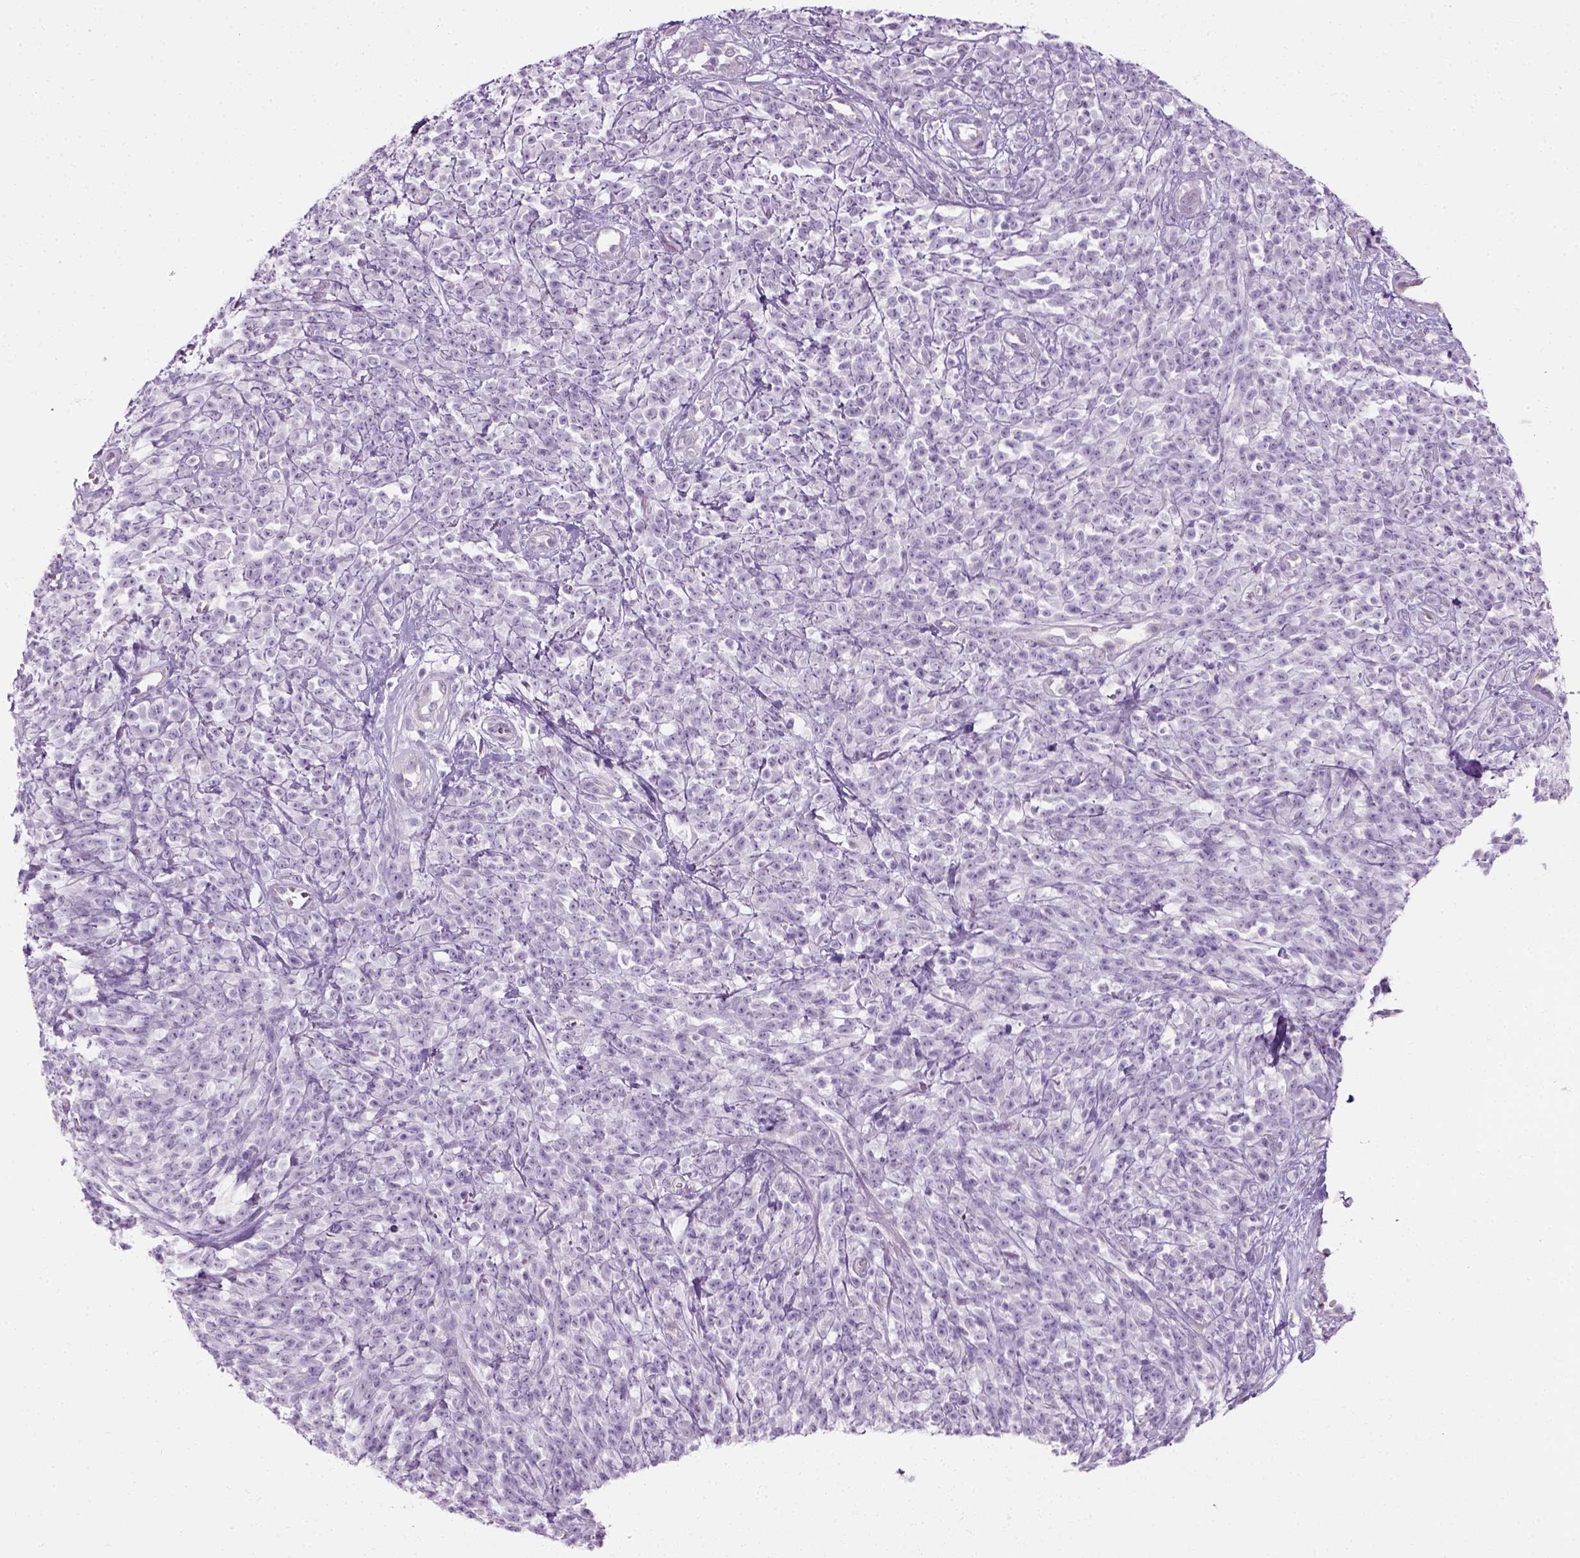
{"staining": {"intensity": "negative", "quantity": "none", "location": "none"}, "tissue": "melanoma", "cell_type": "Tumor cells", "image_type": "cancer", "snomed": [{"axis": "morphology", "description": "Malignant melanoma, NOS"}, {"axis": "topography", "description": "Skin"}, {"axis": "topography", "description": "Skin of trunk"}], "caption": "A histopathology image of human malignant melanoma is negative for staining in tumor cells. (DAB IHC visualized using brightfield microscopy, high magnification).", "gene": "CIBAR2", "patient": {"sex": "male", "age": 74}}